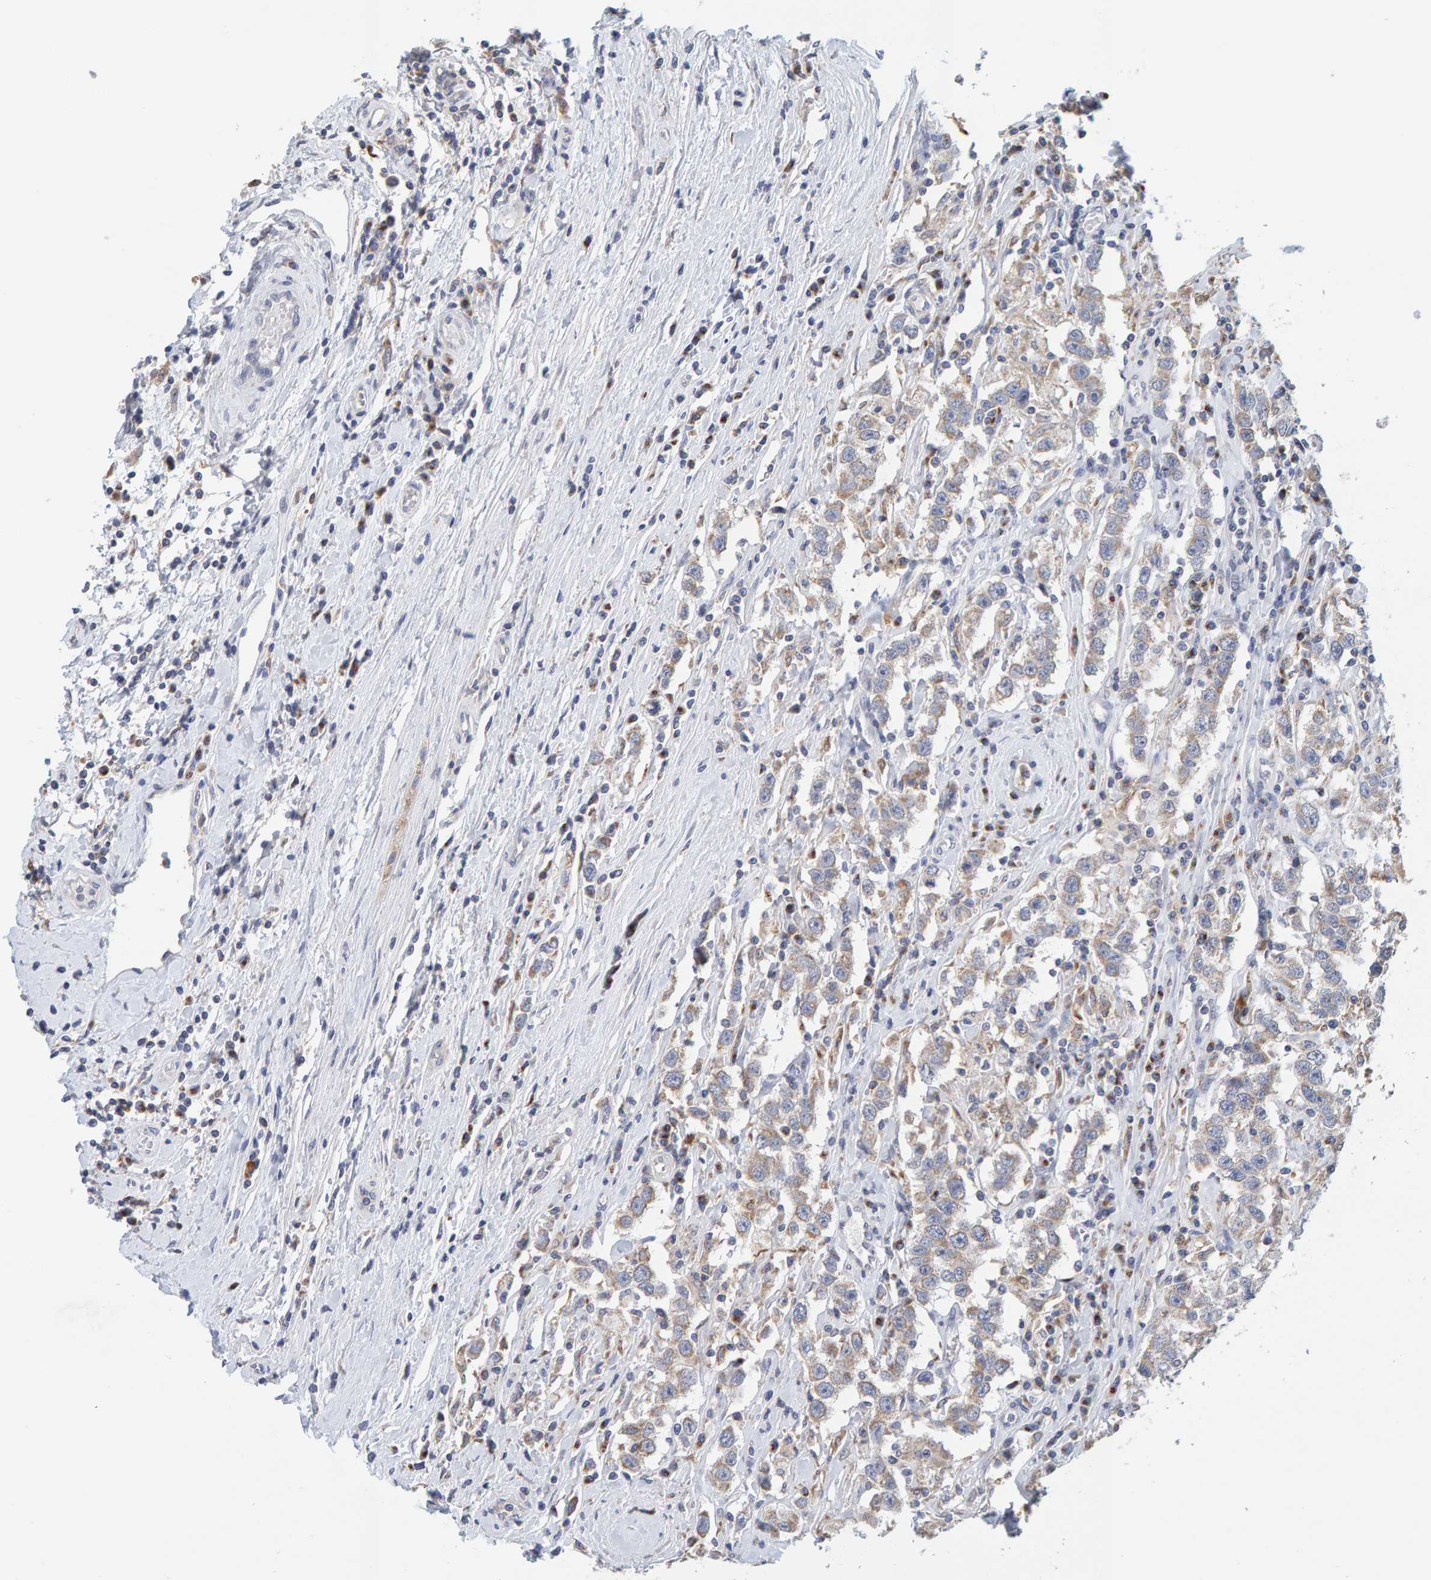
{"staining": {"intensity": "weak", "quantity": ">75%", "location": "cytoplasmic/membranous"}, "tissue": "testis cancer", "cell_type": "Tumor cells", "image_type": "cancer", "snomed": [{"axis": "morphology", "description": "Seminoma, NOS"}, {"axis": "topography", "description": "Testis"}], "caption": "A low amount of weak cytoplasmic/membranous positivity is identified in approximately >75% of tumor cells in testis cancer tissue. (brown staining indicates protein expression, while blue staining denotes nuclei).", "gene": "SGPL1", "patient": {"sex": "male", "age": 41}}